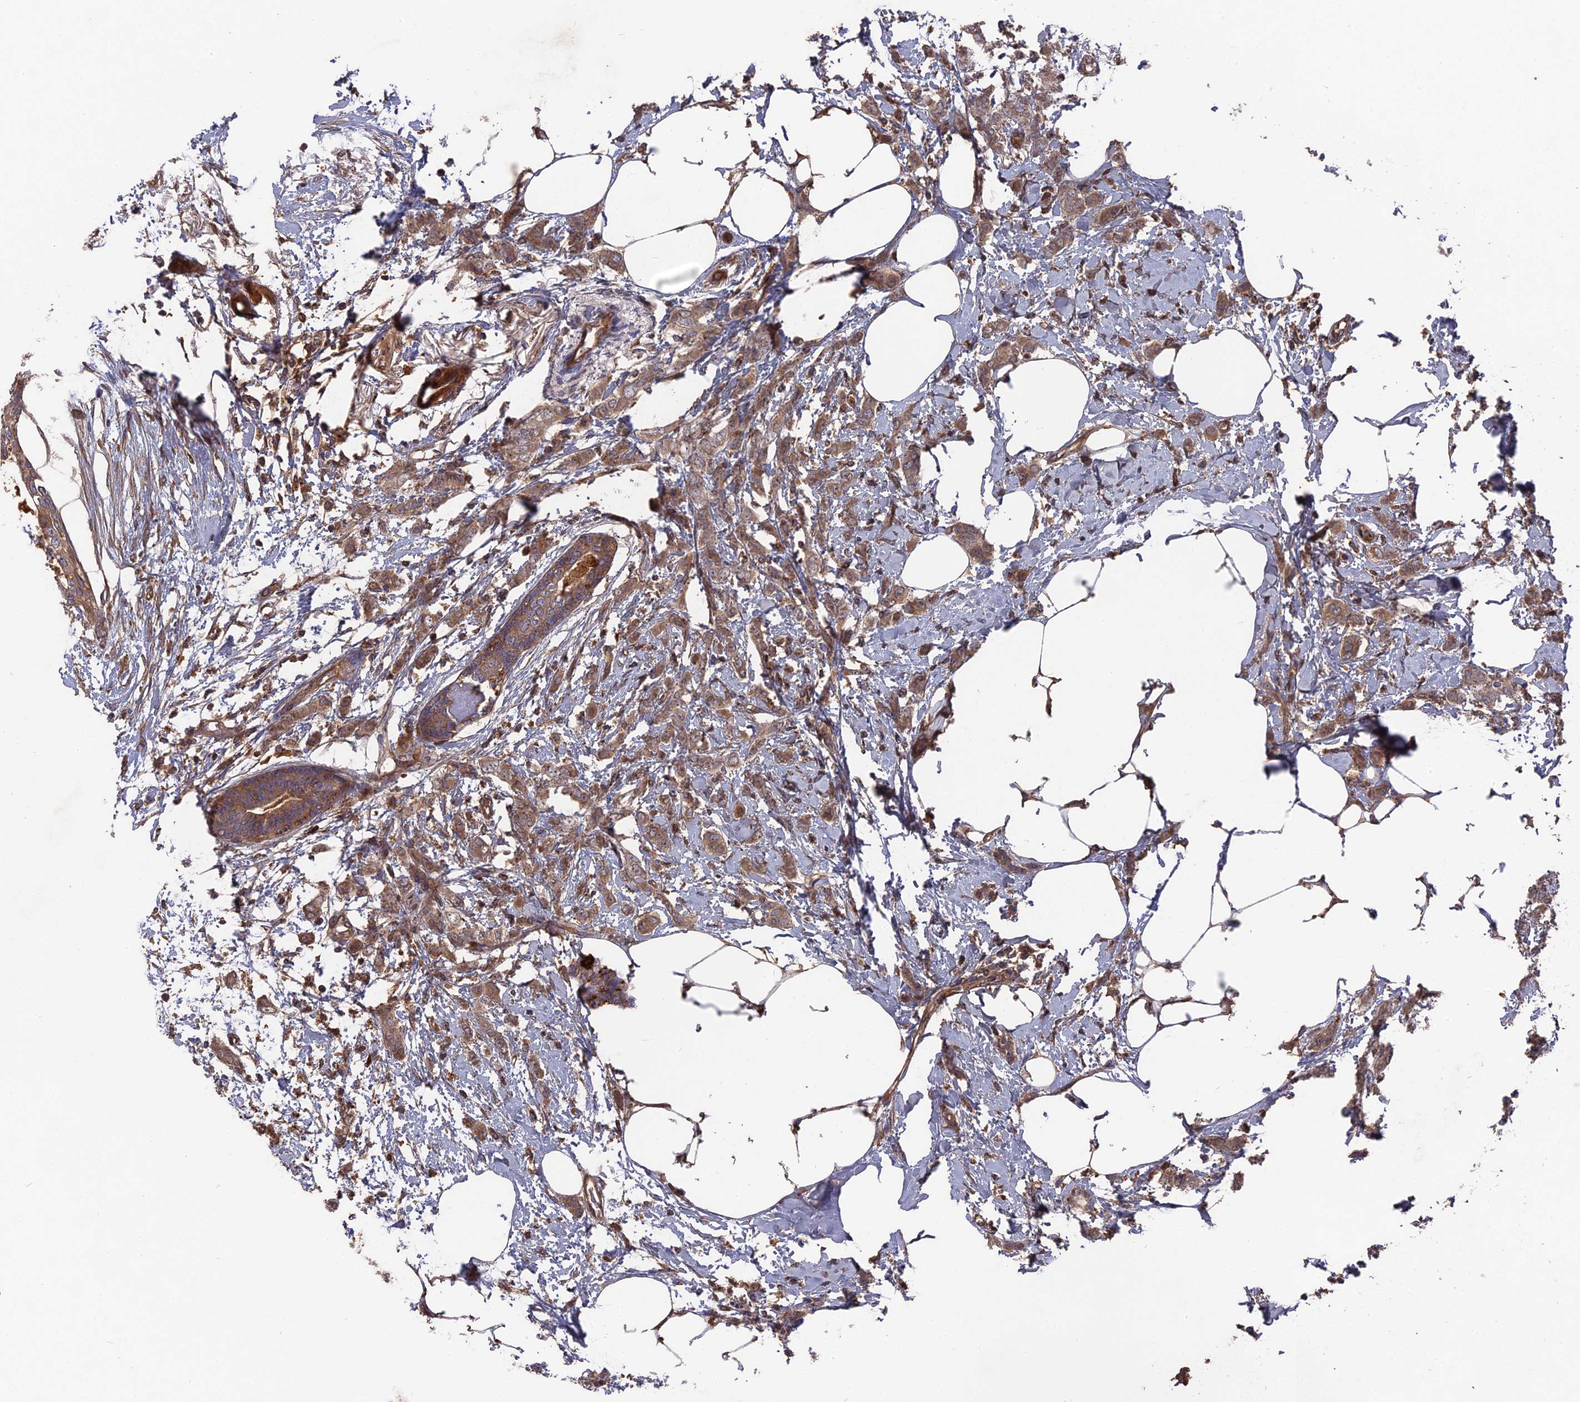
{"staining": {"intensity": "moderate", "quantity": ">75%", "location": "cytoplasmic/membranous"}, "tissue": "breast cancer", "cell_type": "Tumor cells", "image_type": "cancer", "snomed": [{"axis": "morphology", "description": "Duct carcinoma"}, {"axis": "topography", "description": "Breast"}], "caption": "Human invasive ductal carcinoma (breast) stained with a protein marker shows moderate staining in tumor cells.", "gene": "DEF8", "patient": {"sex": "female", "age": 72}}